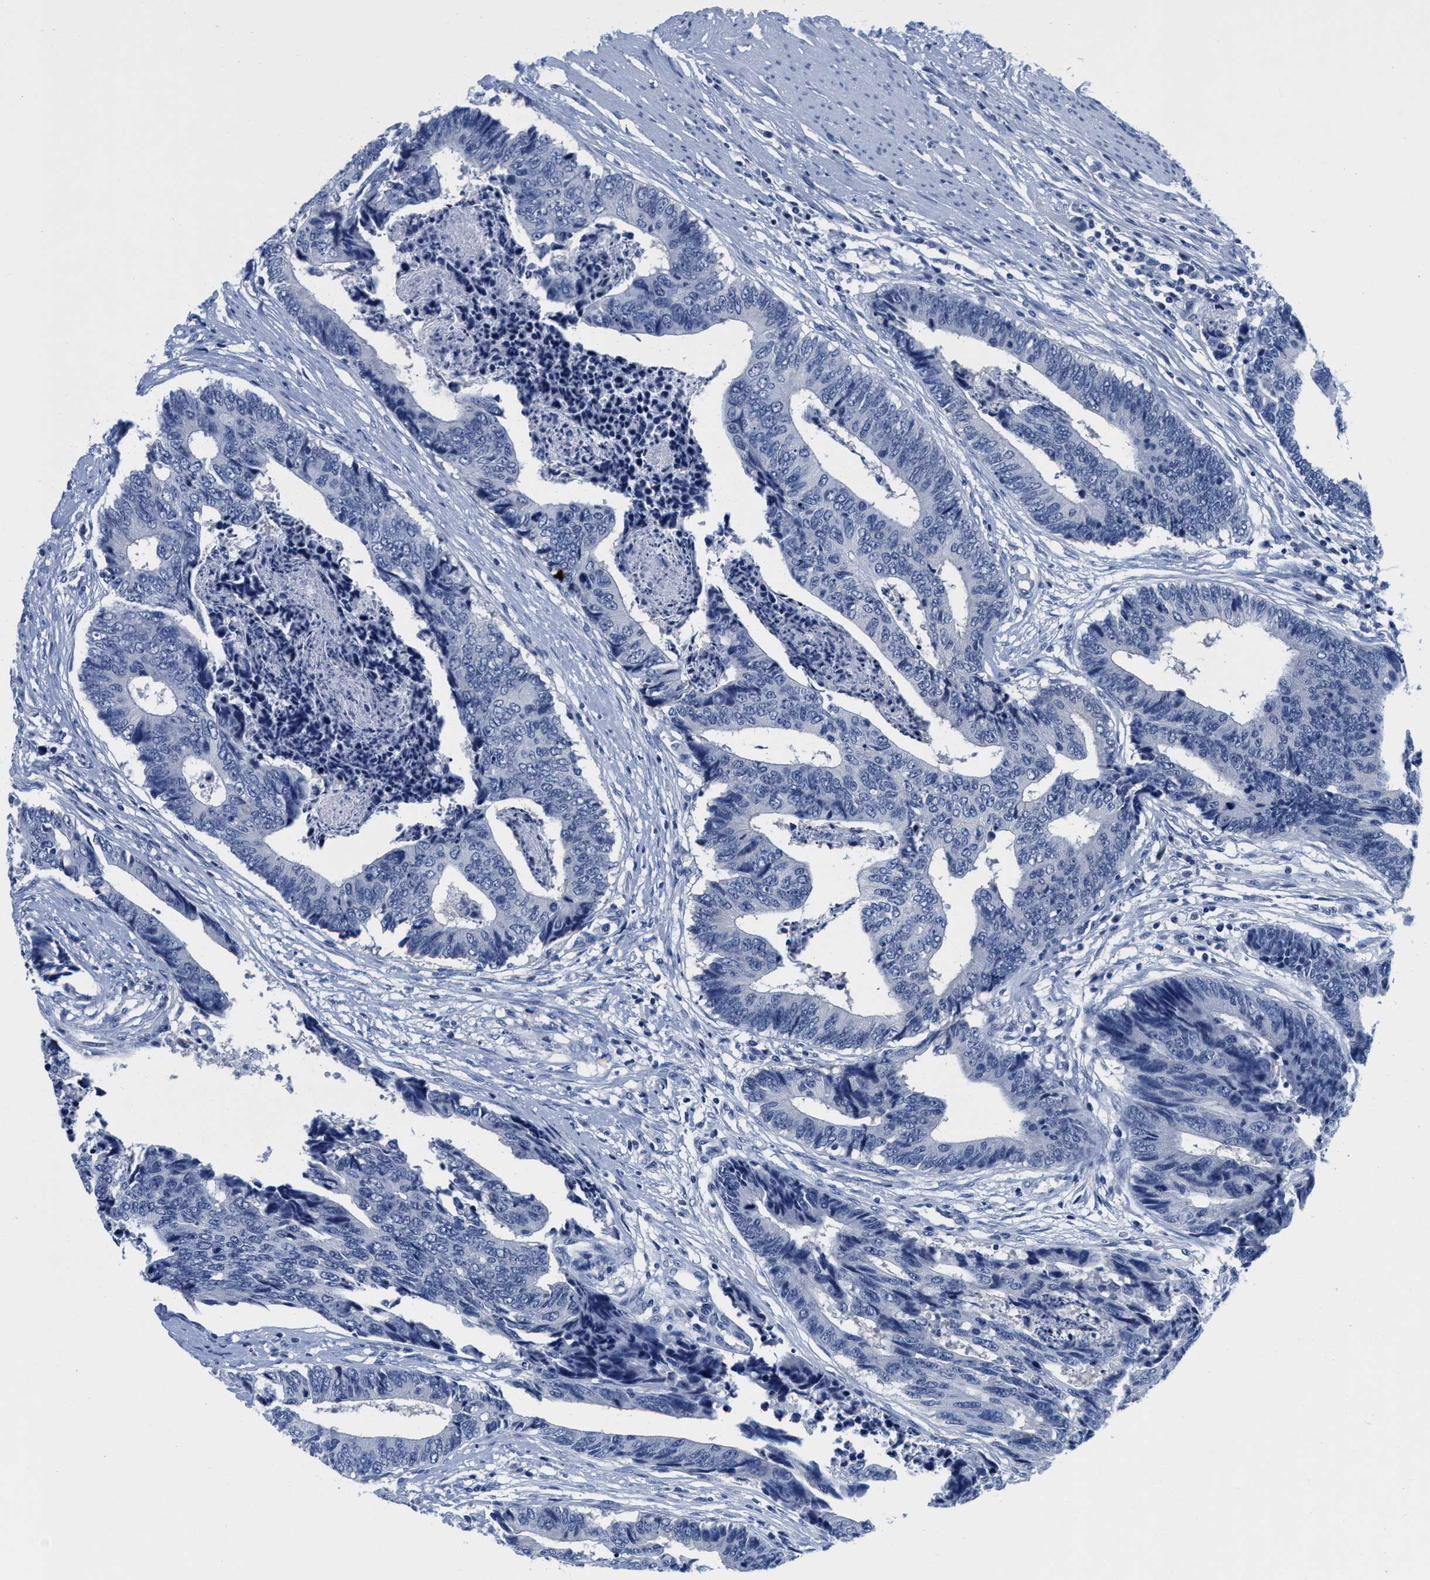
{"staining": {"intensity": "negative", "quantity": "none", "location": "none"}, "tissue": "colorectal cancer", "cell_type": "Tumor cells", "image_type": "cancer", "snomed": [{"axis": "morphology", "description": "Adenocarcinoma, NOS"}, {"axis": "topography", "description": "Rectum"}], "caption": "An immunohistochemistry photomicrograph of colorectal cancer is shown. There is no staining in tumor cells of colorectal cancer. (DAB IHC with hematoxylin counter stain).", "gene": "TTC3", "patient": {"sex": "male", "age": 84}}